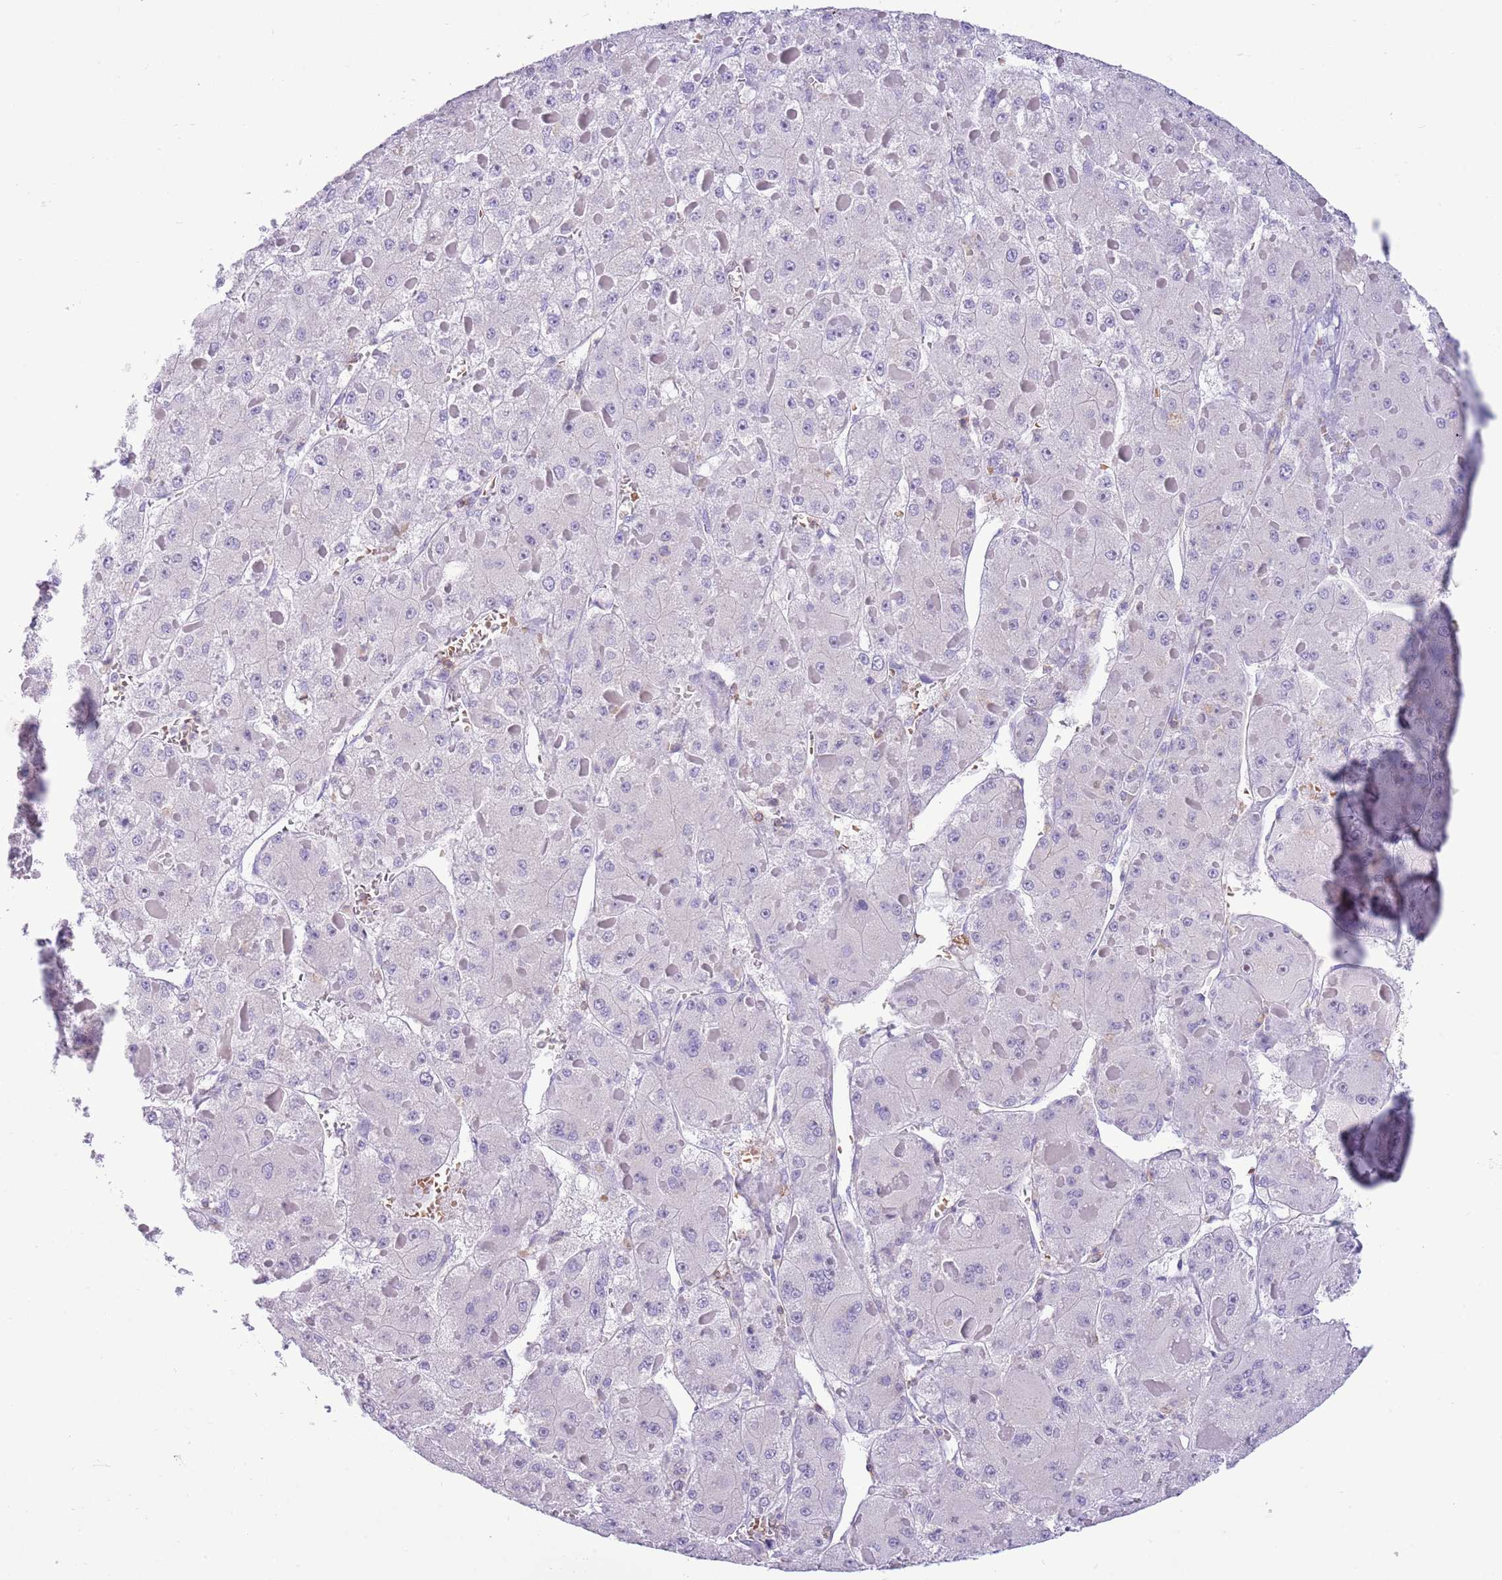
{"staining": {"intensity": "negative", "quantity": "none", "location": "none"}, "tissue": "liver cancer", "cell_type": "Tumor cells", "image_type": "cancer", "snomed": [{"axis": "morphology", "description": "Carcinoma, Hepatocellular, NOS"}, {"axis": "topography", "description": "Liver"}], "caption": "Histopathology image shows no protein expression in tumor cells of liver cancer tissue. (IHC, brightfield microscopy, high magnification).", "gene": "OR4Q3", "patient": {"sex": "female", "age": 73}}